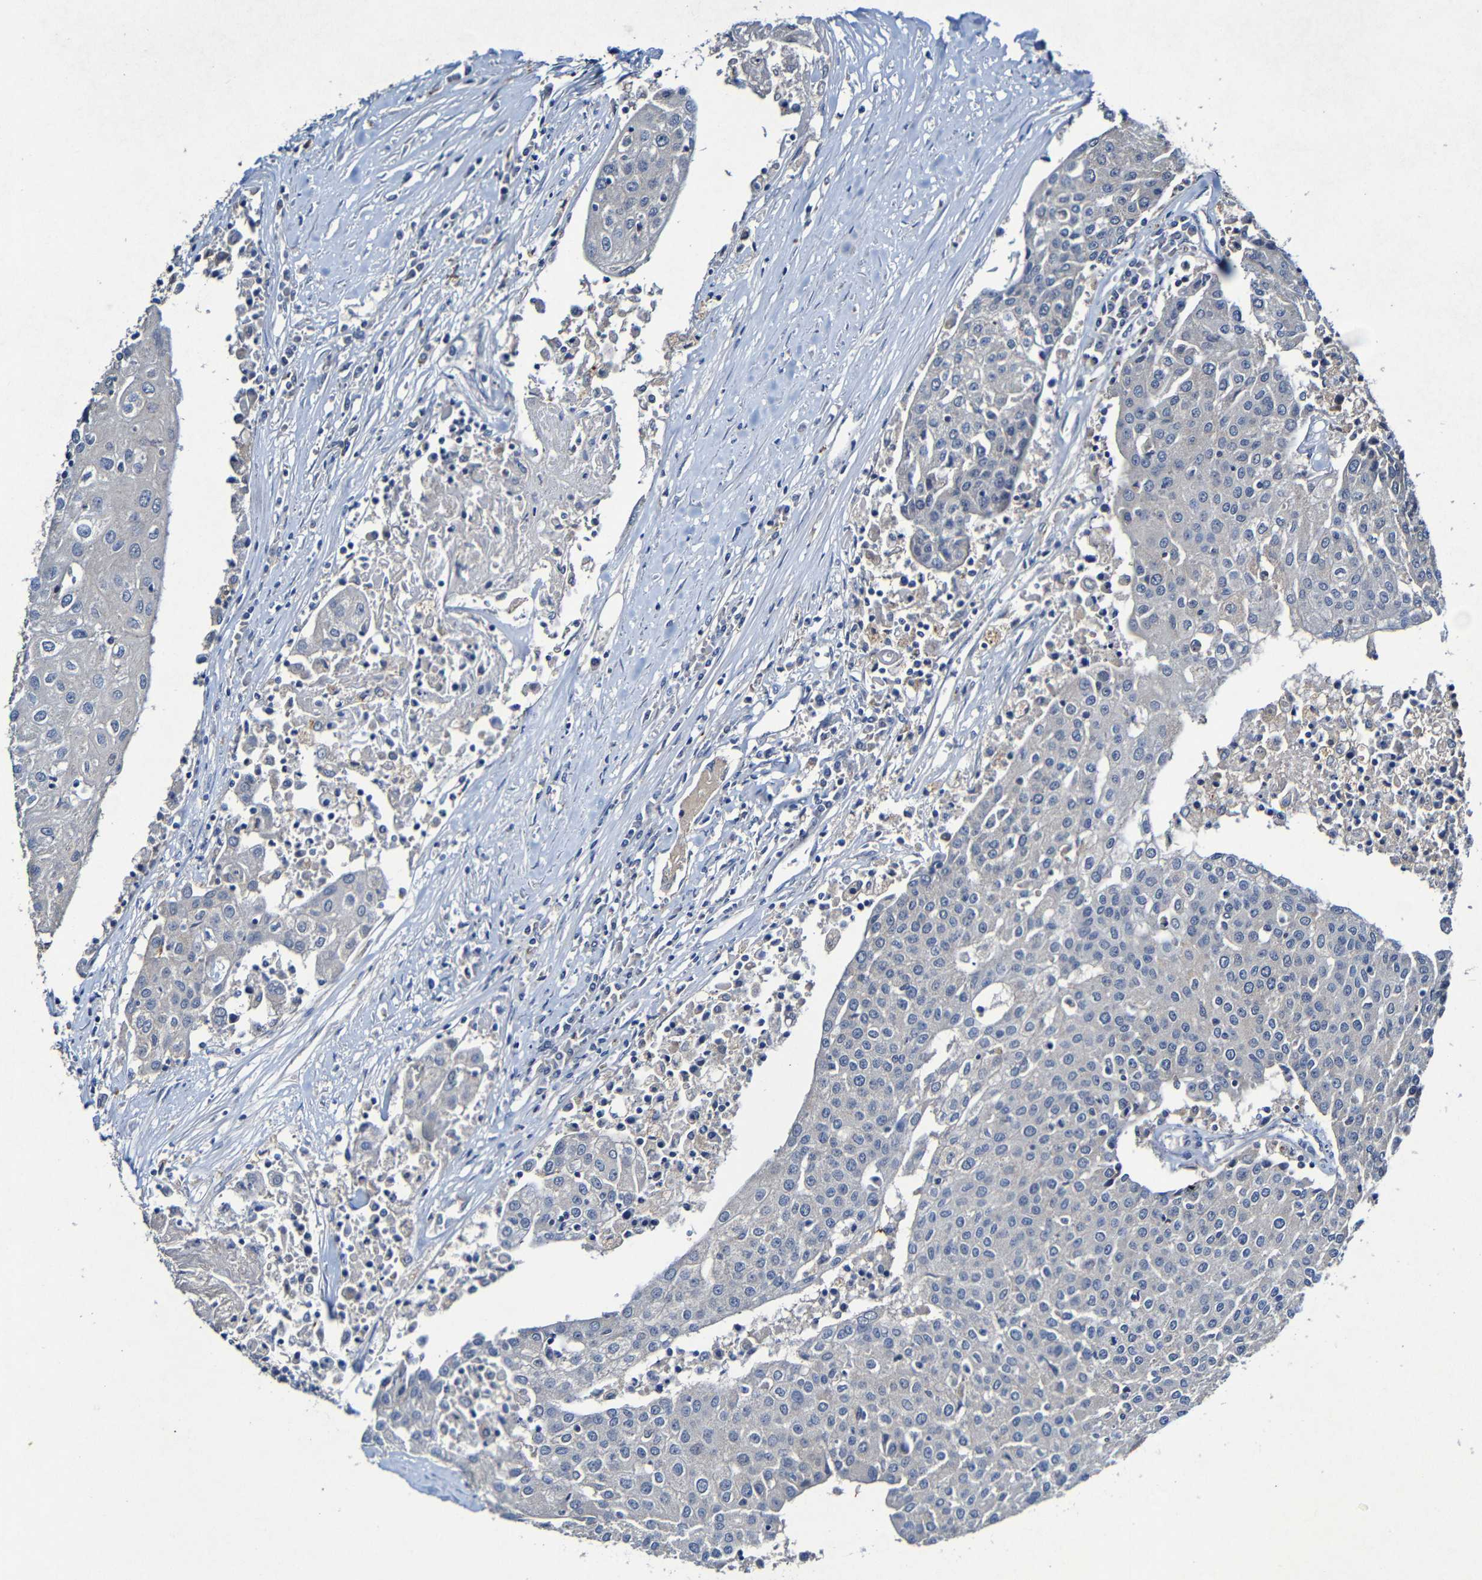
{"staining": {"intensity": "negative", "quantity": "none", "location": "none"}, "tissue": "urothelial cancer", "cell_type": "Tumor cells", "image_type": "cancer", "snomed": [{"axis": "morphology", "description": "Urothelial carcinoma, High grade"}, {"axis": "topography", "description": "Urinary bladder"}], "caption": "The photomicrograph displays no staining of tumor cells in urothelial cancer. The staining was performed using DAB to visualize the protein expression in brown, while the nuclei were stained in blue with hematoxylin (Magnification: 20x).", "gene": "LRRC70", "patient": {"sex": "female", "age": 85}}